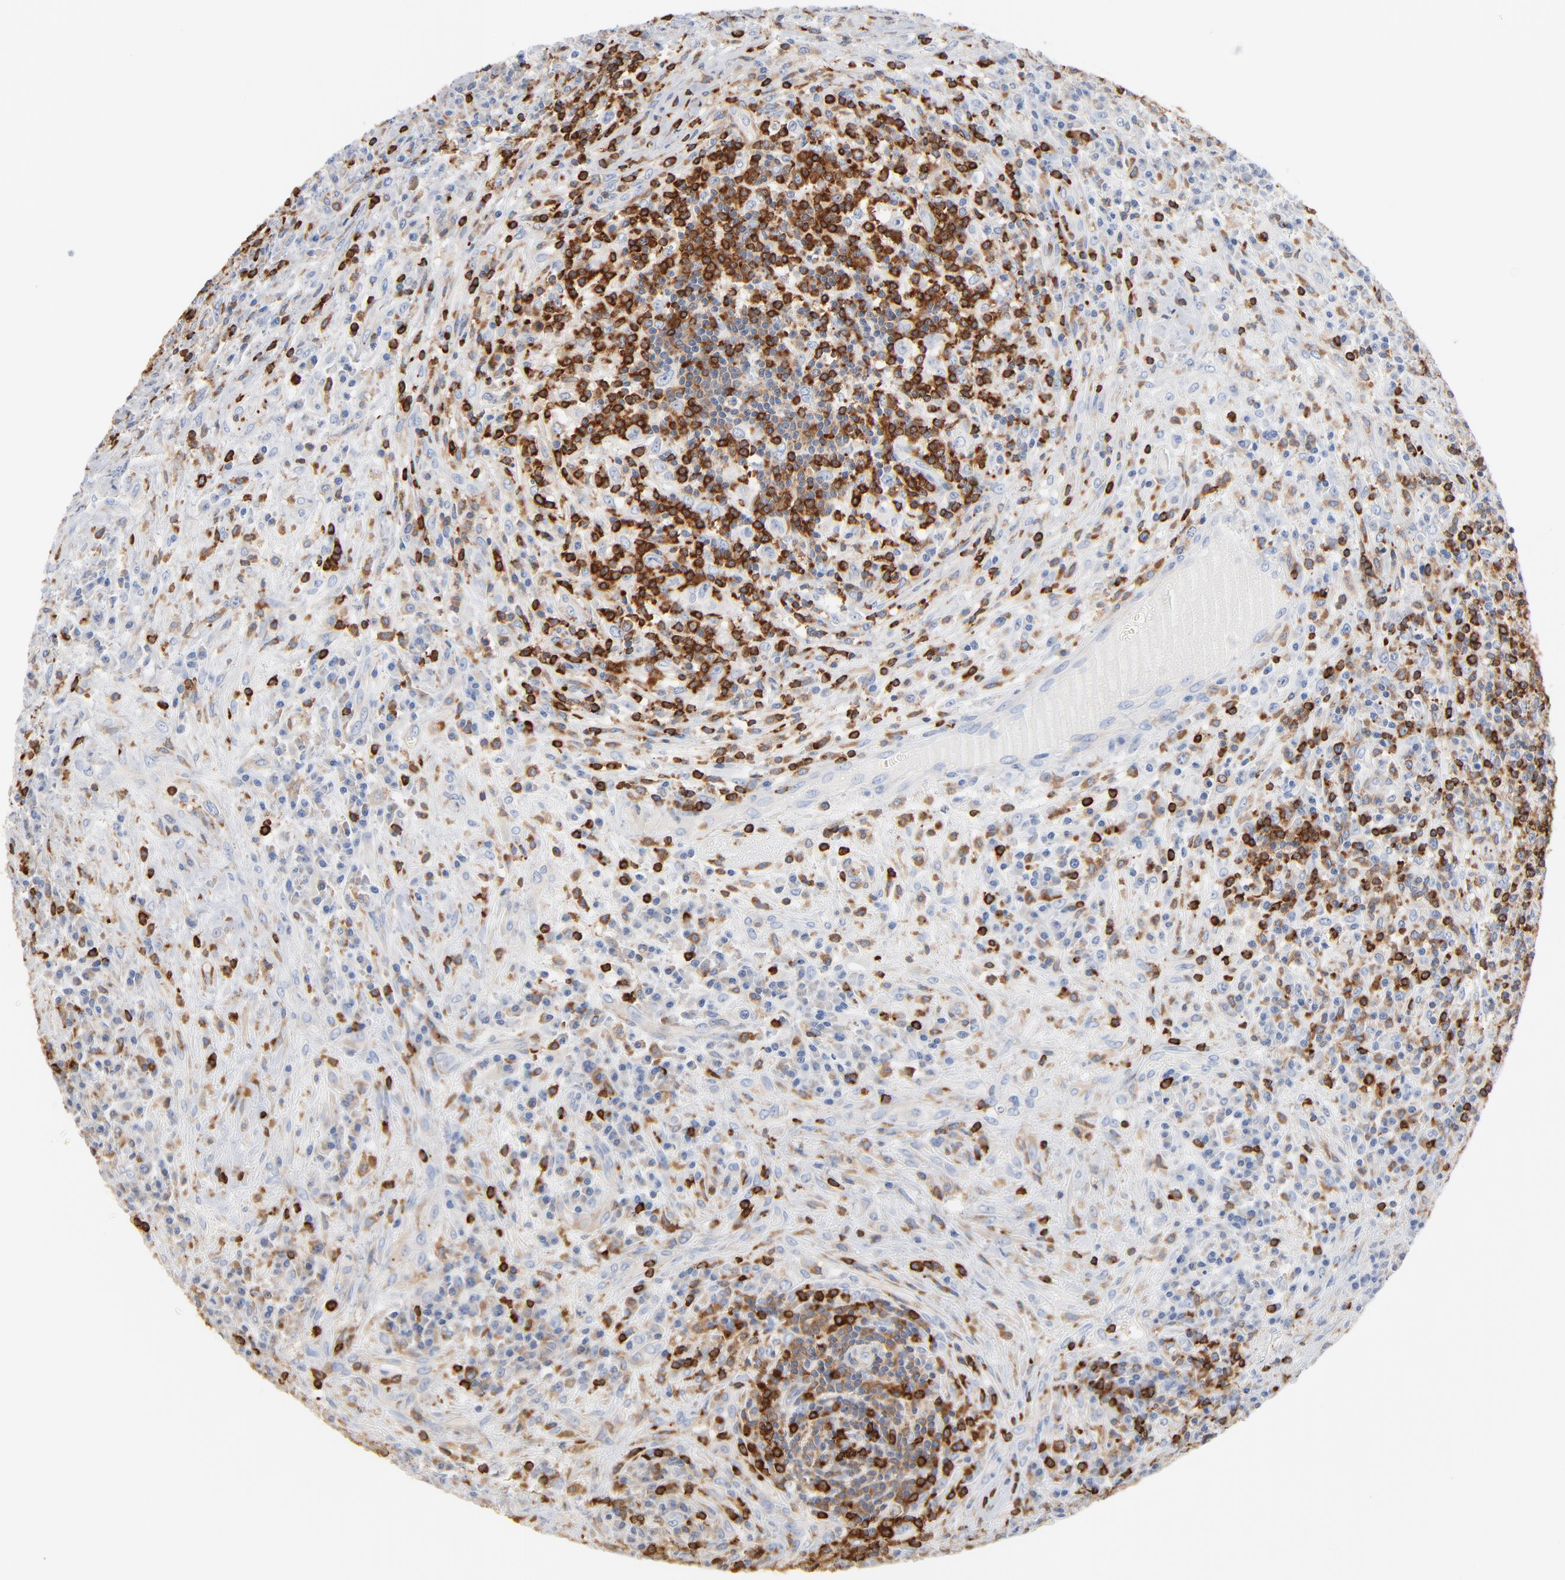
{"staining": {"intensity": "negative", "quantity": "none", "location": "none"}, "tissue": "lymphoma", "cell_type": "Tumor cells", "image_type": "cancer", "snomed": [{"axis": "morphology", "description": "Hodgkin's disease, NOS"}, {"axis": "topography", "description": "Lymph node"}], "caption": "Photomicrograph shows no protein positivity in tumor cells of Hodgkin's disease tissue.", "gene": "SH3KBP1", "patient": {"sex": "female", "age": 25}}